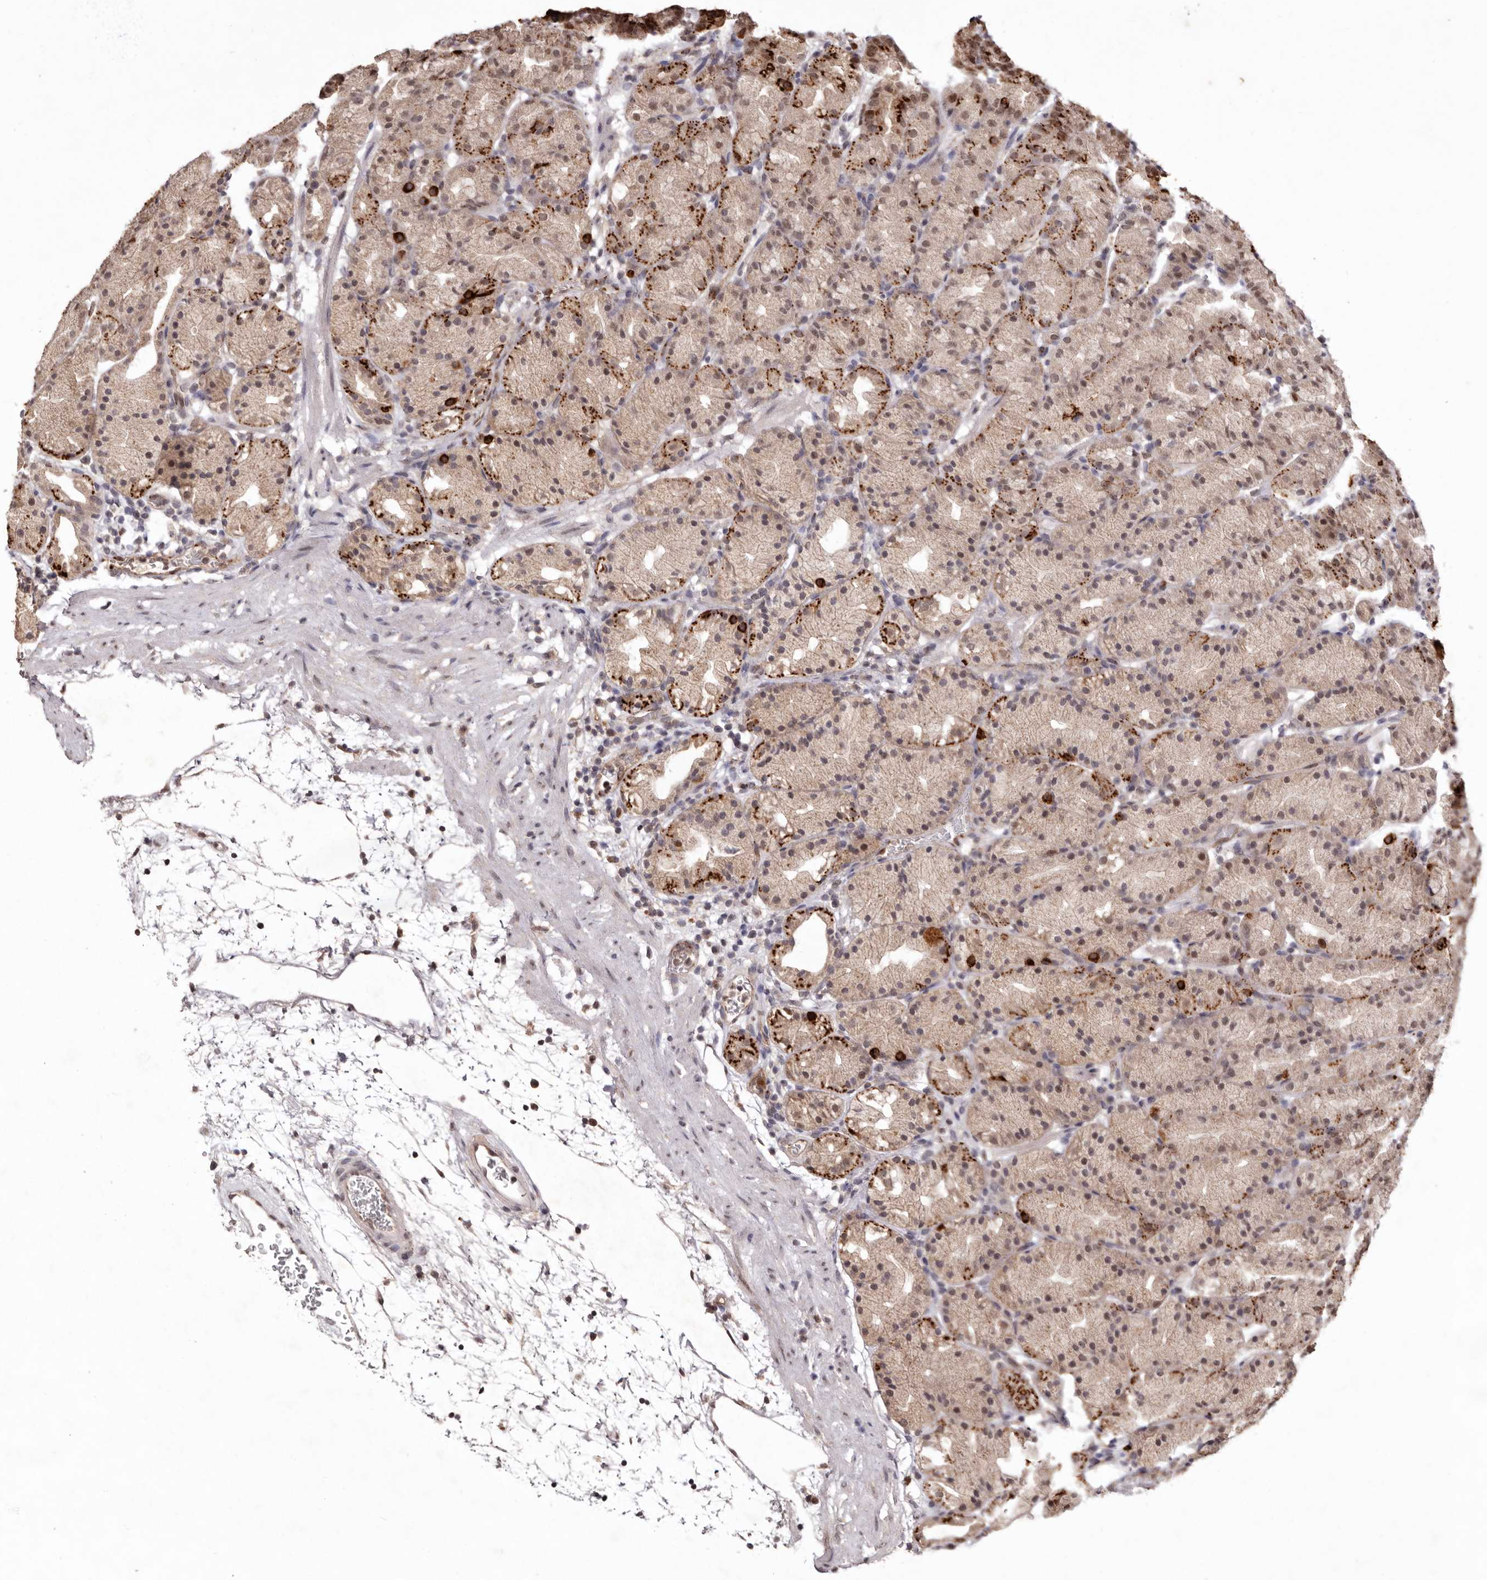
{"staining": {"intensity": "strong", "quantity": "25%-75%", "location": "cytoplasmic/membranous,nuclear"}, "tissue": "stomach", "cell_type": "Glandular cells", "image_type": "normal", "snomed": [{"axis": "morphology", "description": "Normal tissue, NOS"}, {"axis": "topography", "description": "Stomach, upper"}], "caption": "Immunohistochemistry histopathology image of benign stomach stained for a protein (brown), which displays high levels of strong cytoplasmic/membranous,nuclear expression in approximately 25%-75% of glandular cells.", "gene": "NOTCH1", "patient": {"sex": "male", "age": 48}}